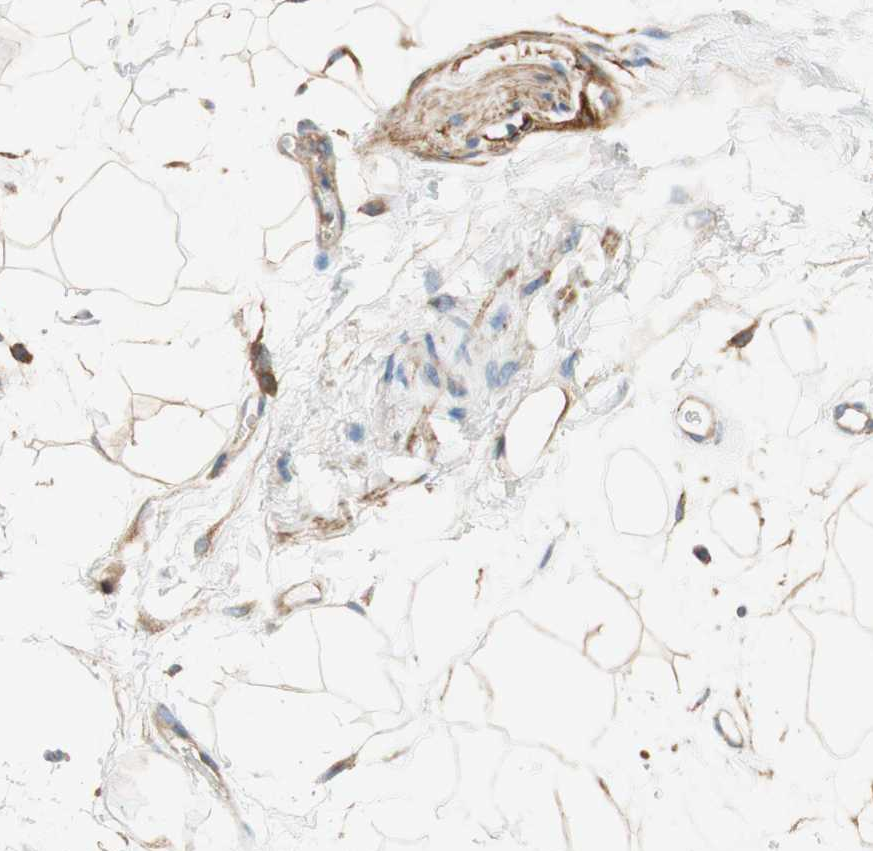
{"staining": {"intensity": "moderate", "quantity": ">75%", "location": "cytoplasmic/membranous"}, "tissue": "adipose tissue", "cell_type": "Adipocytes", "image_type": "normal", "snomed": [{"axis": "morphology", "description": "Normal tissue, NOS"}, {"axis": "topography", "description": "Soft tissue"}], "caption": "Brown immunohistochemical staining in normal adipose tissue demonstrates moderate cytoplasmic/membranous positivity in about >75% of adipocytes. The protein is shown in brown color, while the nuclei are stained blue.", "gene": "VPS26A", "patient": {"sex": "male", "age": 72}}